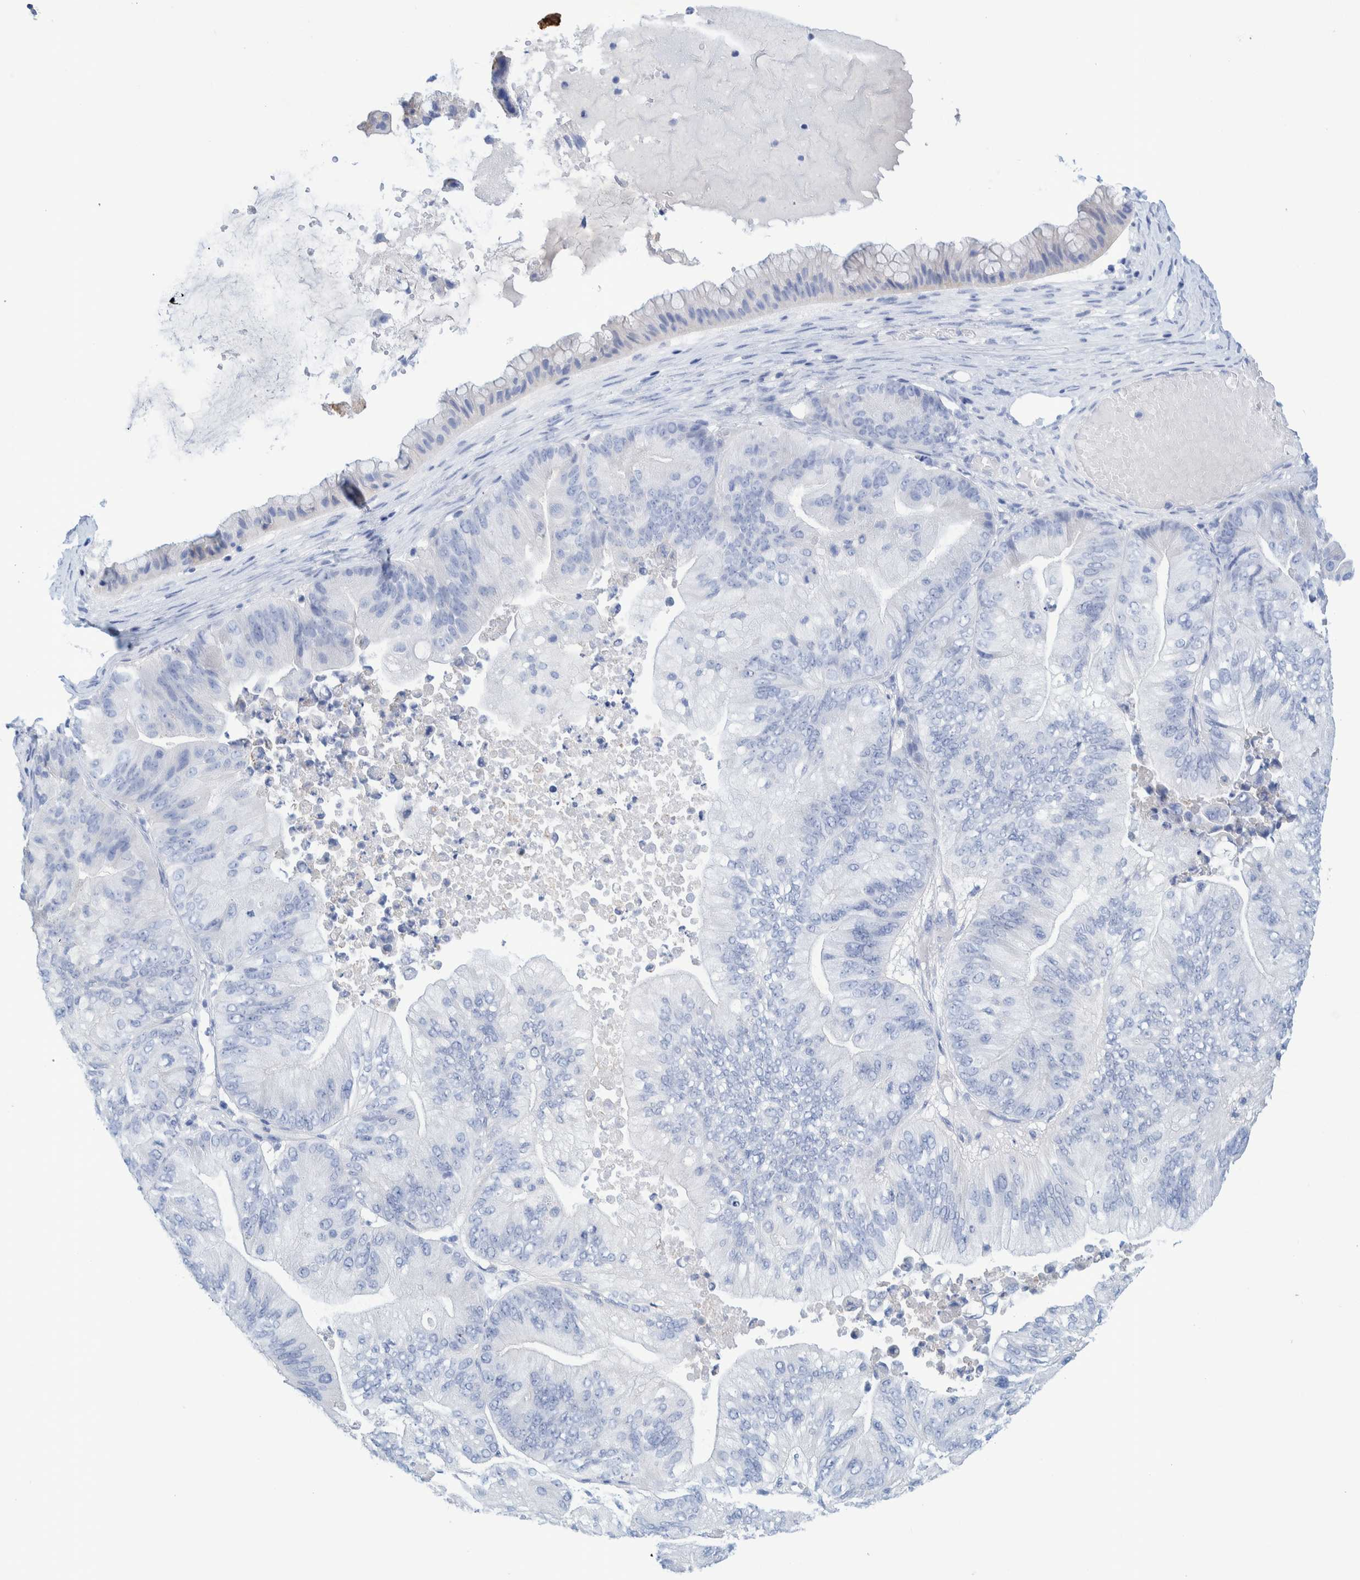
{"staining": {"intensity": "negative", "quantity": "none", "location": "none"}, "tissue": "ovarian cancer", "cell_type": "Tumor cells", "image_type": "cancer", "snomed": [{"axis": "morphology", "description": "Cystadenocarcinoma, mucinous, NOS"}, {"axis": "topography", "description": "Ovary"}], "caption": "Immunohistochemistry micrograph of human mucinous cystadenocarcinoma (ovarian) stained for a protein (brown), which demonstrates no positivity in tumor cells.", "gene": "PERP", "patient": {"sex": "female", "age": 61}}